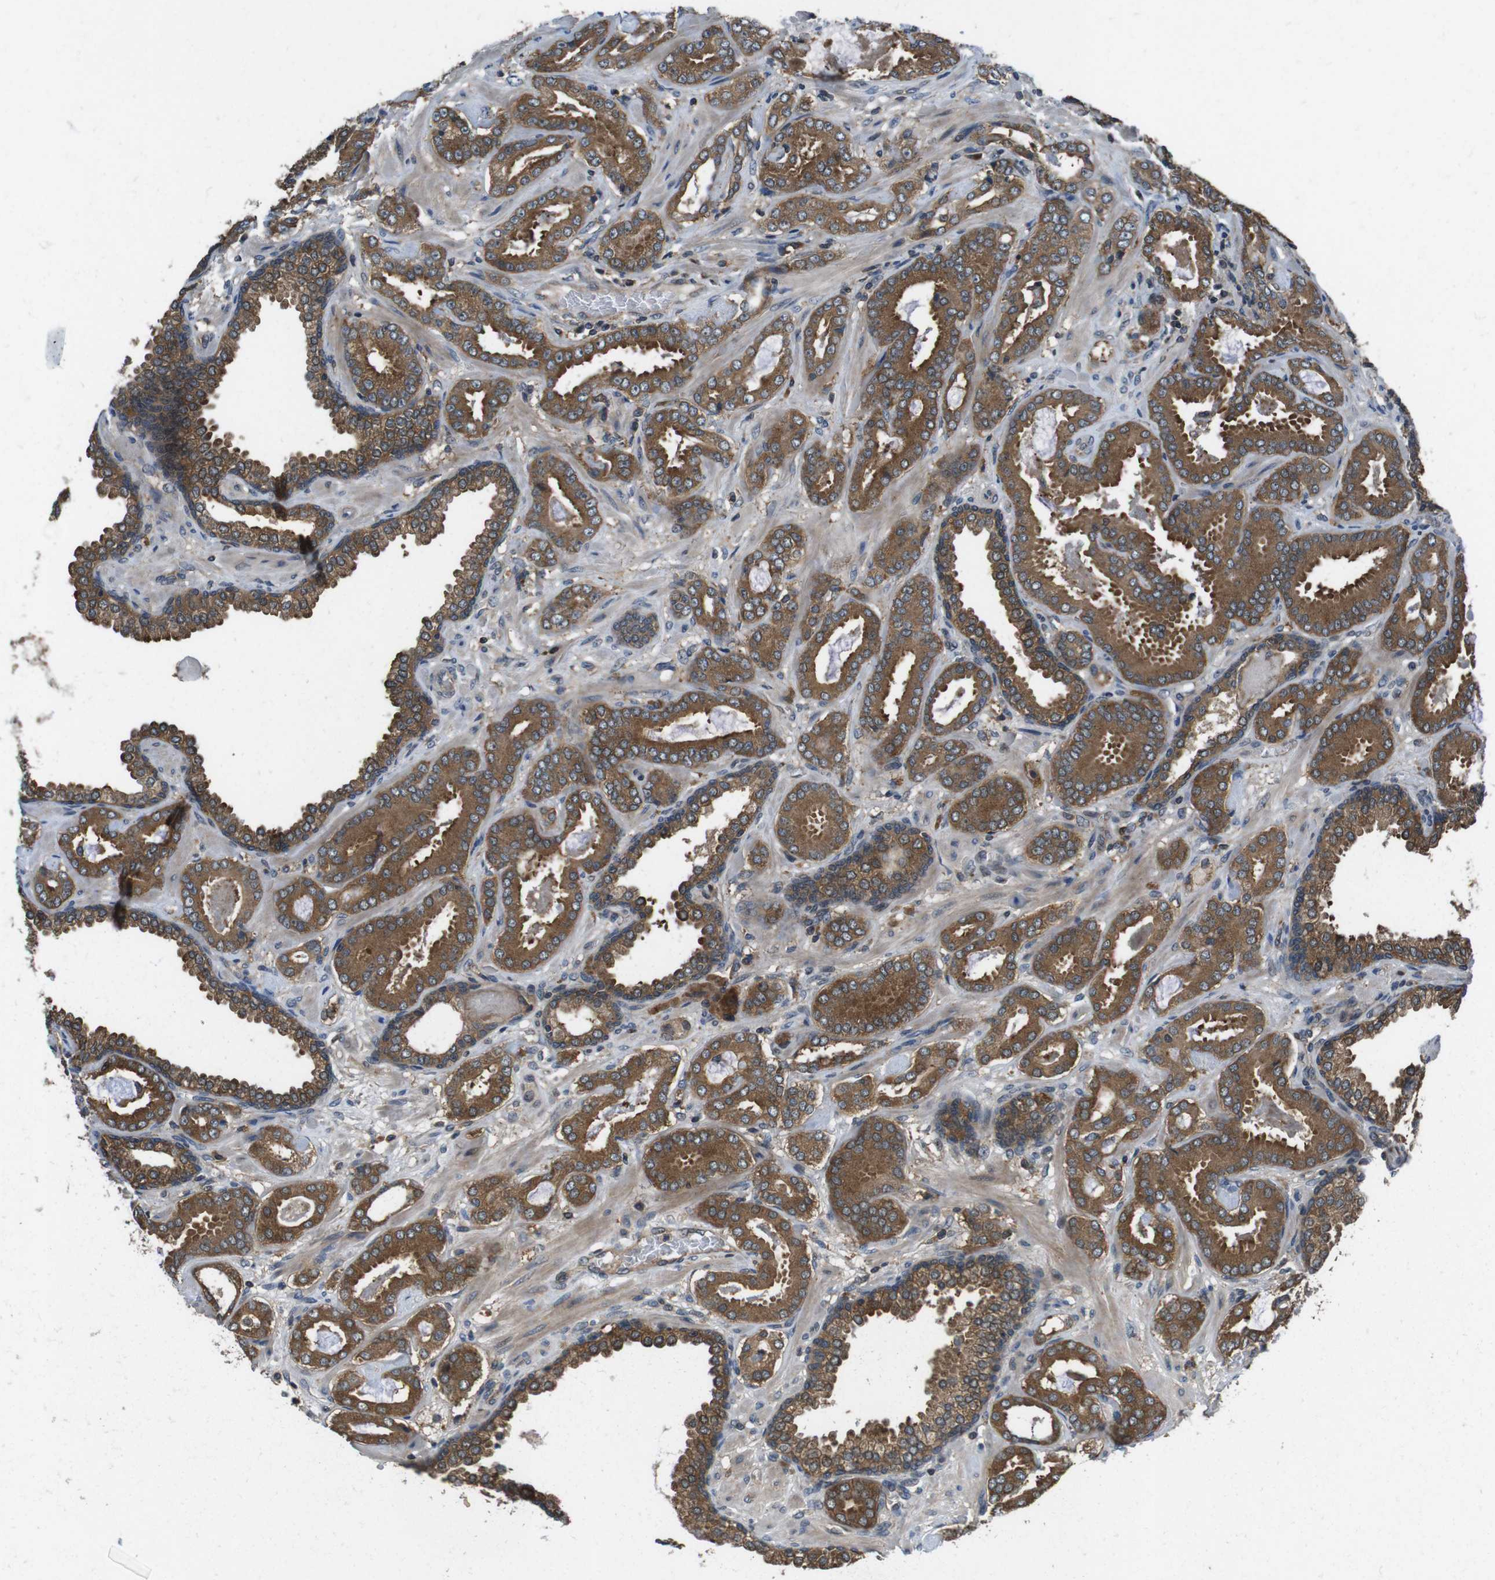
{"staining": {"intensity": "moderate", "quantity": ">75%", "location": "cytoplasmic/membranous"}, "tissue": "prostate cancer", "cell_type": "Tumor cells", "image_type": "cancer", "snomed": [{"axis": "morphology", "description": "Adenocarcinoma, Low grade"}, {"axis": "topography", "description": "Prostate"}], "caption": "Immunohistochemistry (IHC) photomicrograph of neoplastic tissue: human prostate cancer stained using immunohistochemistry shows medium levels of moderate protein expression localized specifically in the cytoplasmic/membranous of tumor cells, appearing as a cytoplasmic/membranous brown color.", "gene": "SLC22A23", "patient": {"sex": "male", "age": 53}}